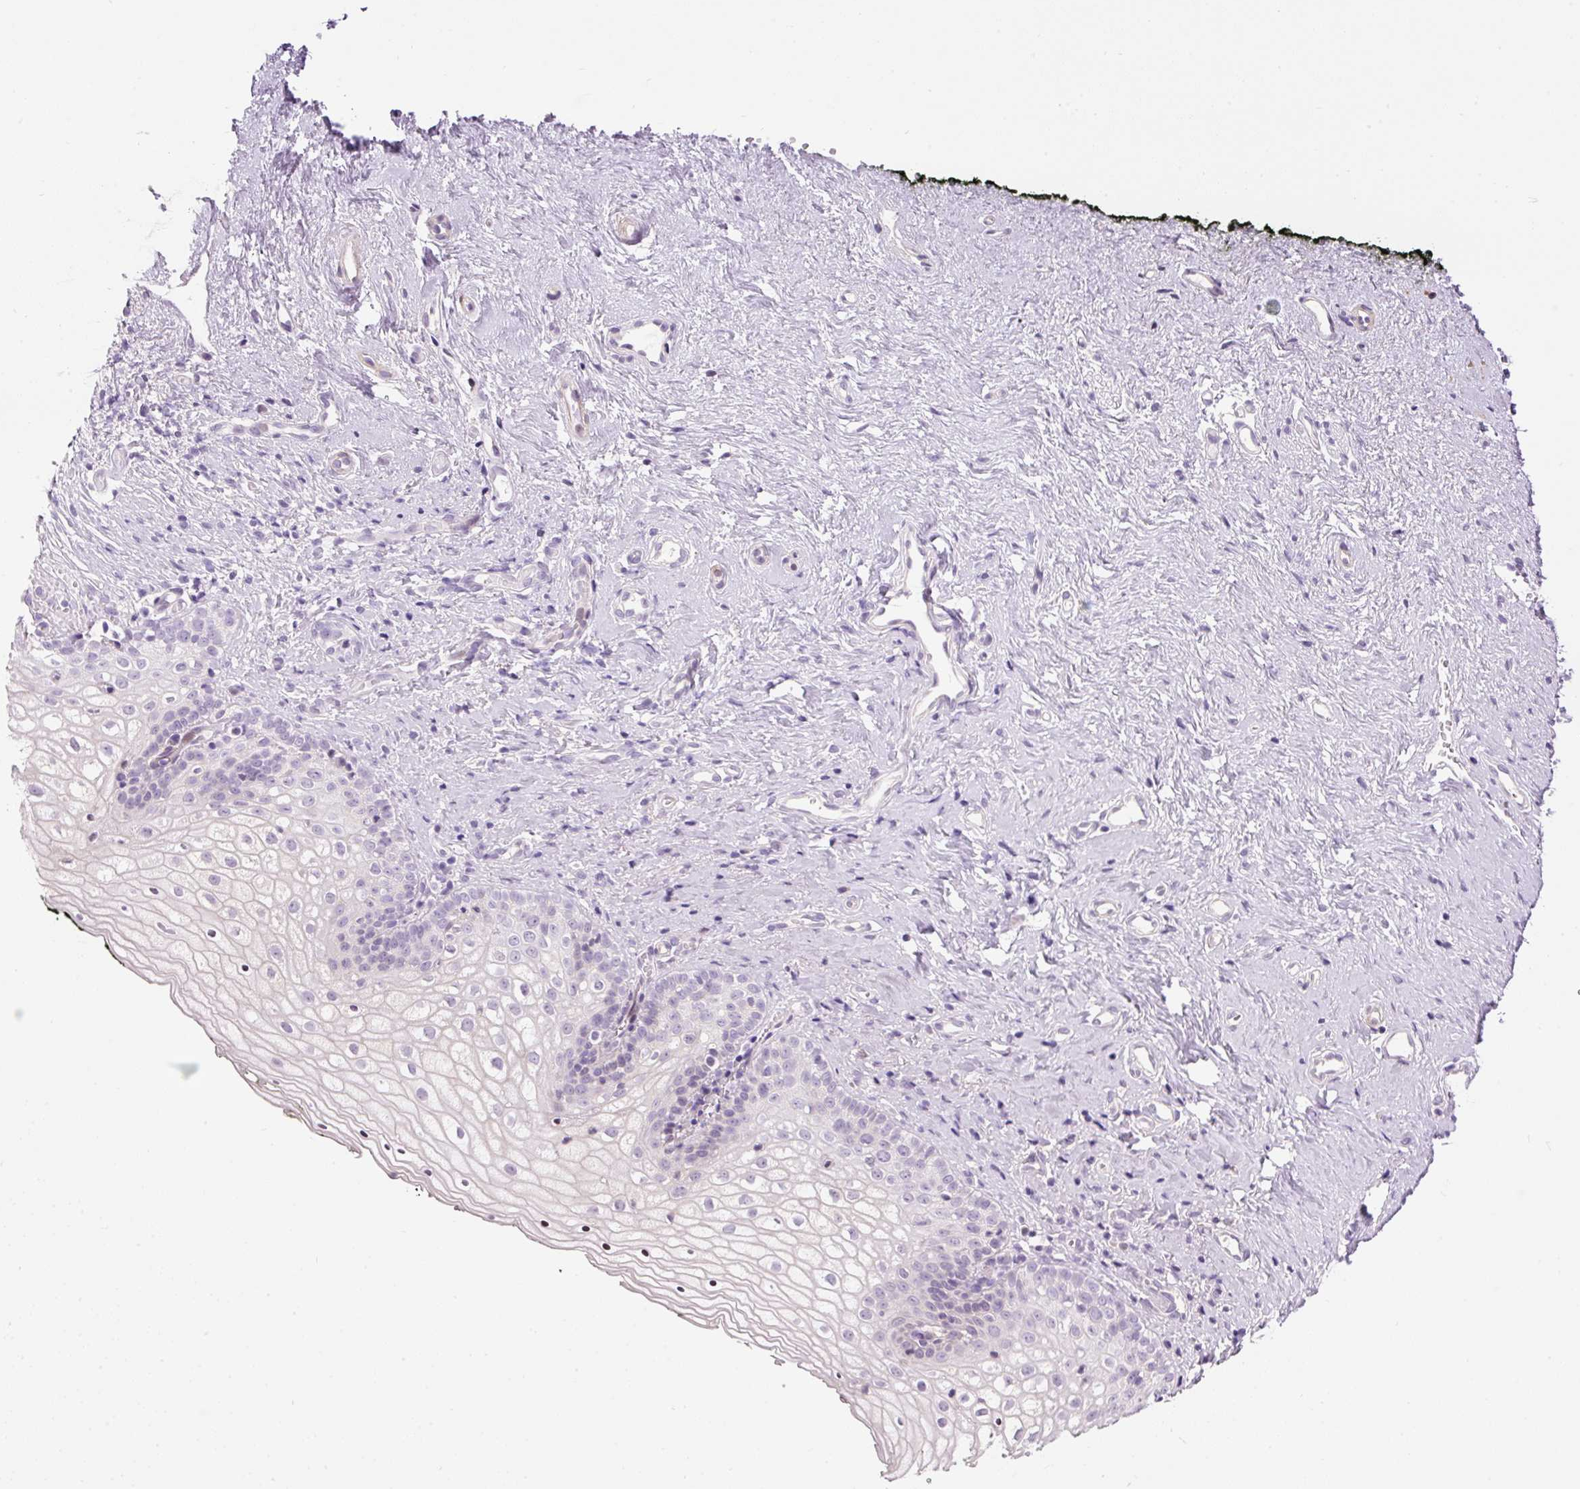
{"staining": {"intensity": "weak", "quantity": "<25%", "location": "cytoplasmic/membranous"}, "tissue": "vagina", "cell_type": "Squamous epithelial cells", "image_type": "normal", "snomed": [{"axis": "morphology", "description": "Normal tissue, NOS"}, {"axis": "topography", "description": "Vagina"}], "caption": "The immunohistochemistry (IHC) photomicrograph has no significant expression in squamous epithelial cells of vagina. (Immunohistochemistry, brightfield microscopy, high magnification).", "gene": "HNF1A", "patient": {"sex": "female", "age": 59}}